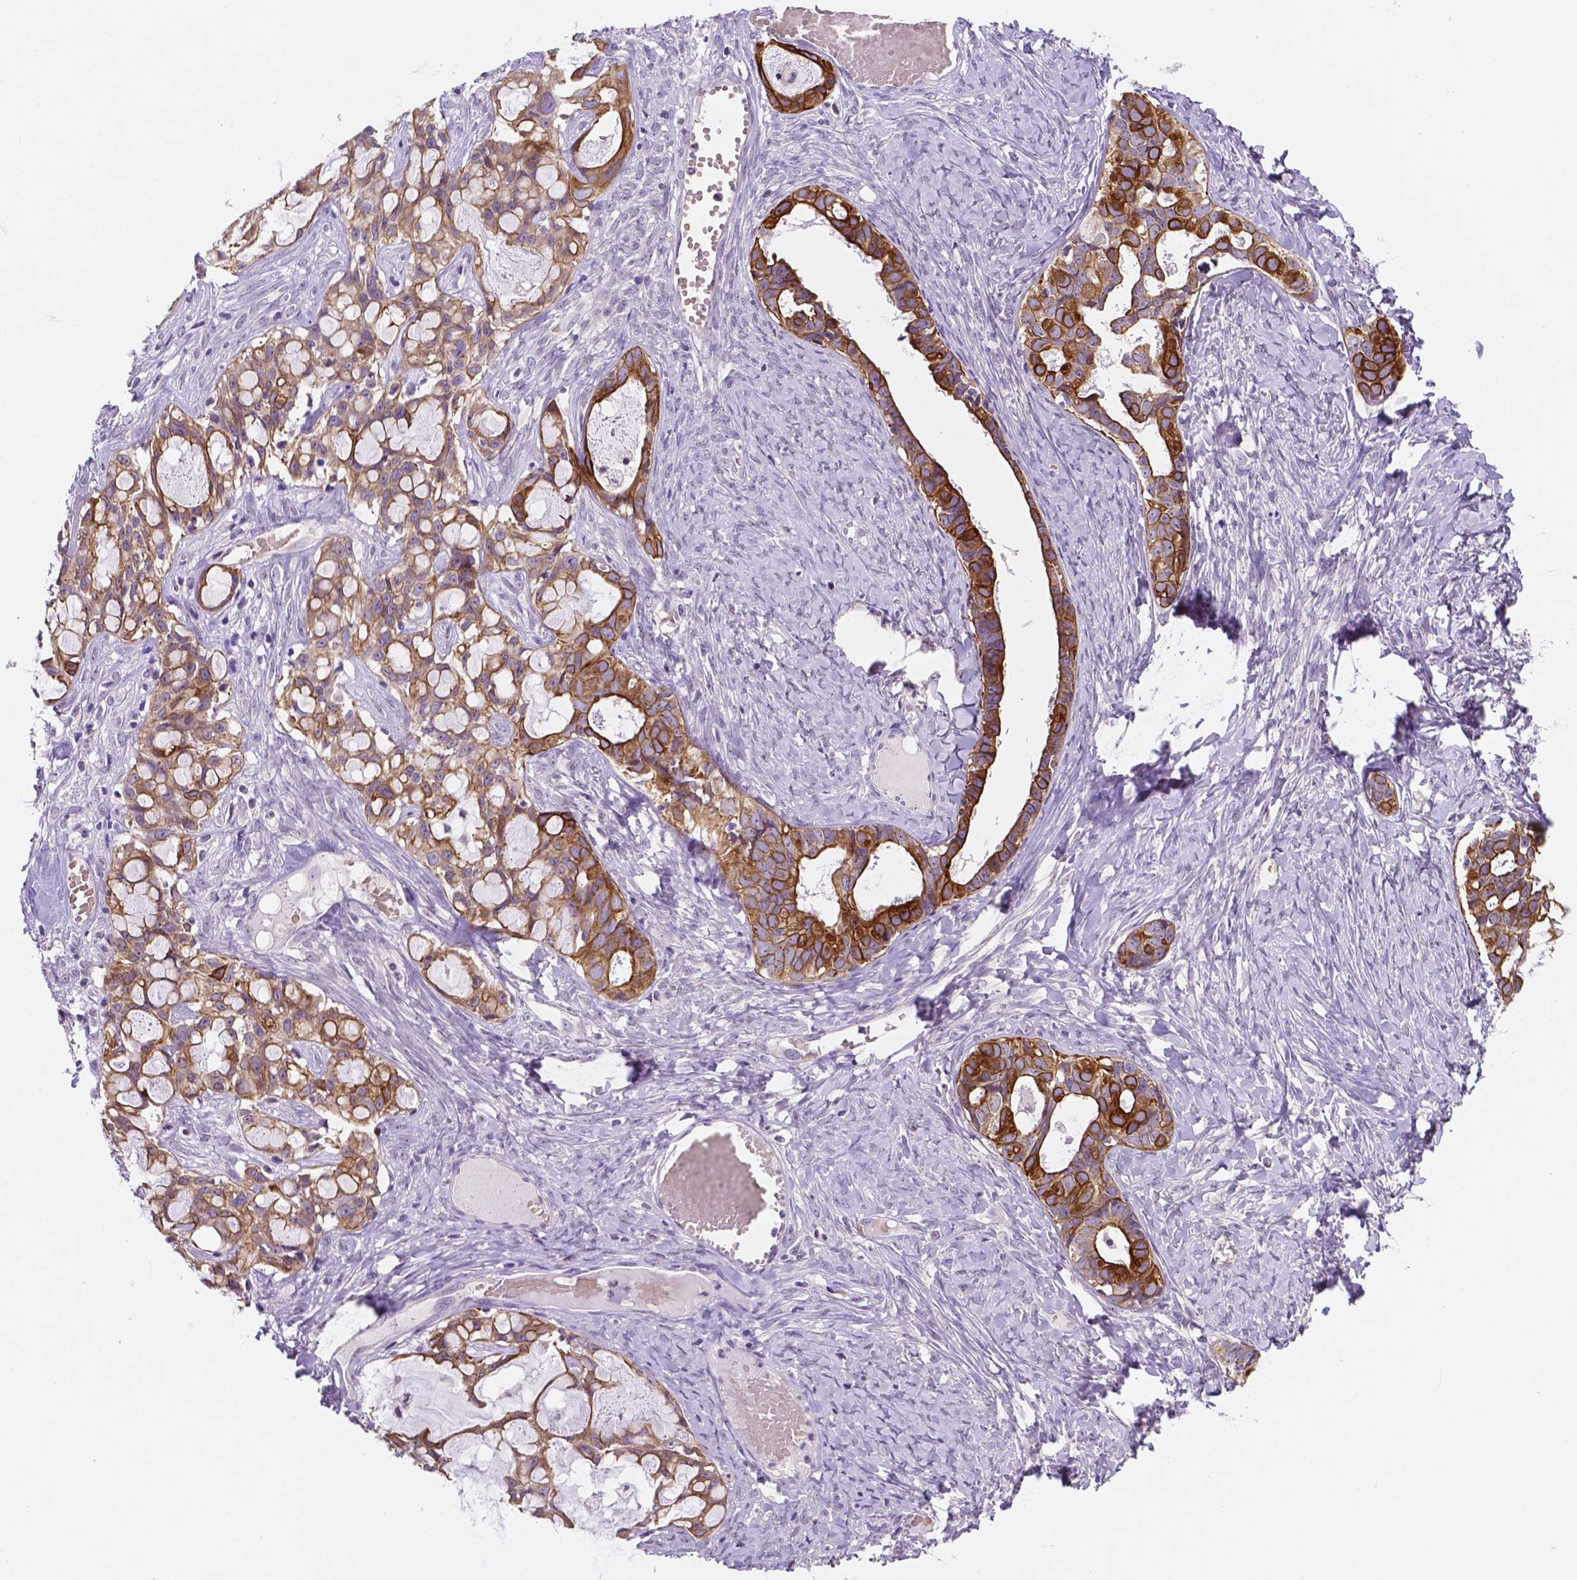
{"staining": {"intensity": "strong", "quantity": "25%-75%", "location": "cytoplasmic/membranous"}, "tissue": "ovarian cancer", "cell_type": "Tumor cells", "image_type": "cancer", "snomed": [{"axis": "morphology", "description": "Cystadenocarcinoma, serous, NOS"}, {"axis": "topography", "description": "Ovary"}], "caption": "Immunohistochemical staining of human ovarian serous cystadenocarcinoma demonstrates strong cytoplasmic/membranous protein staining in approximately 25%-75% of tumor cells.", "gene": "SHLD3", "patient": {"sex": "female", "age": 69}}